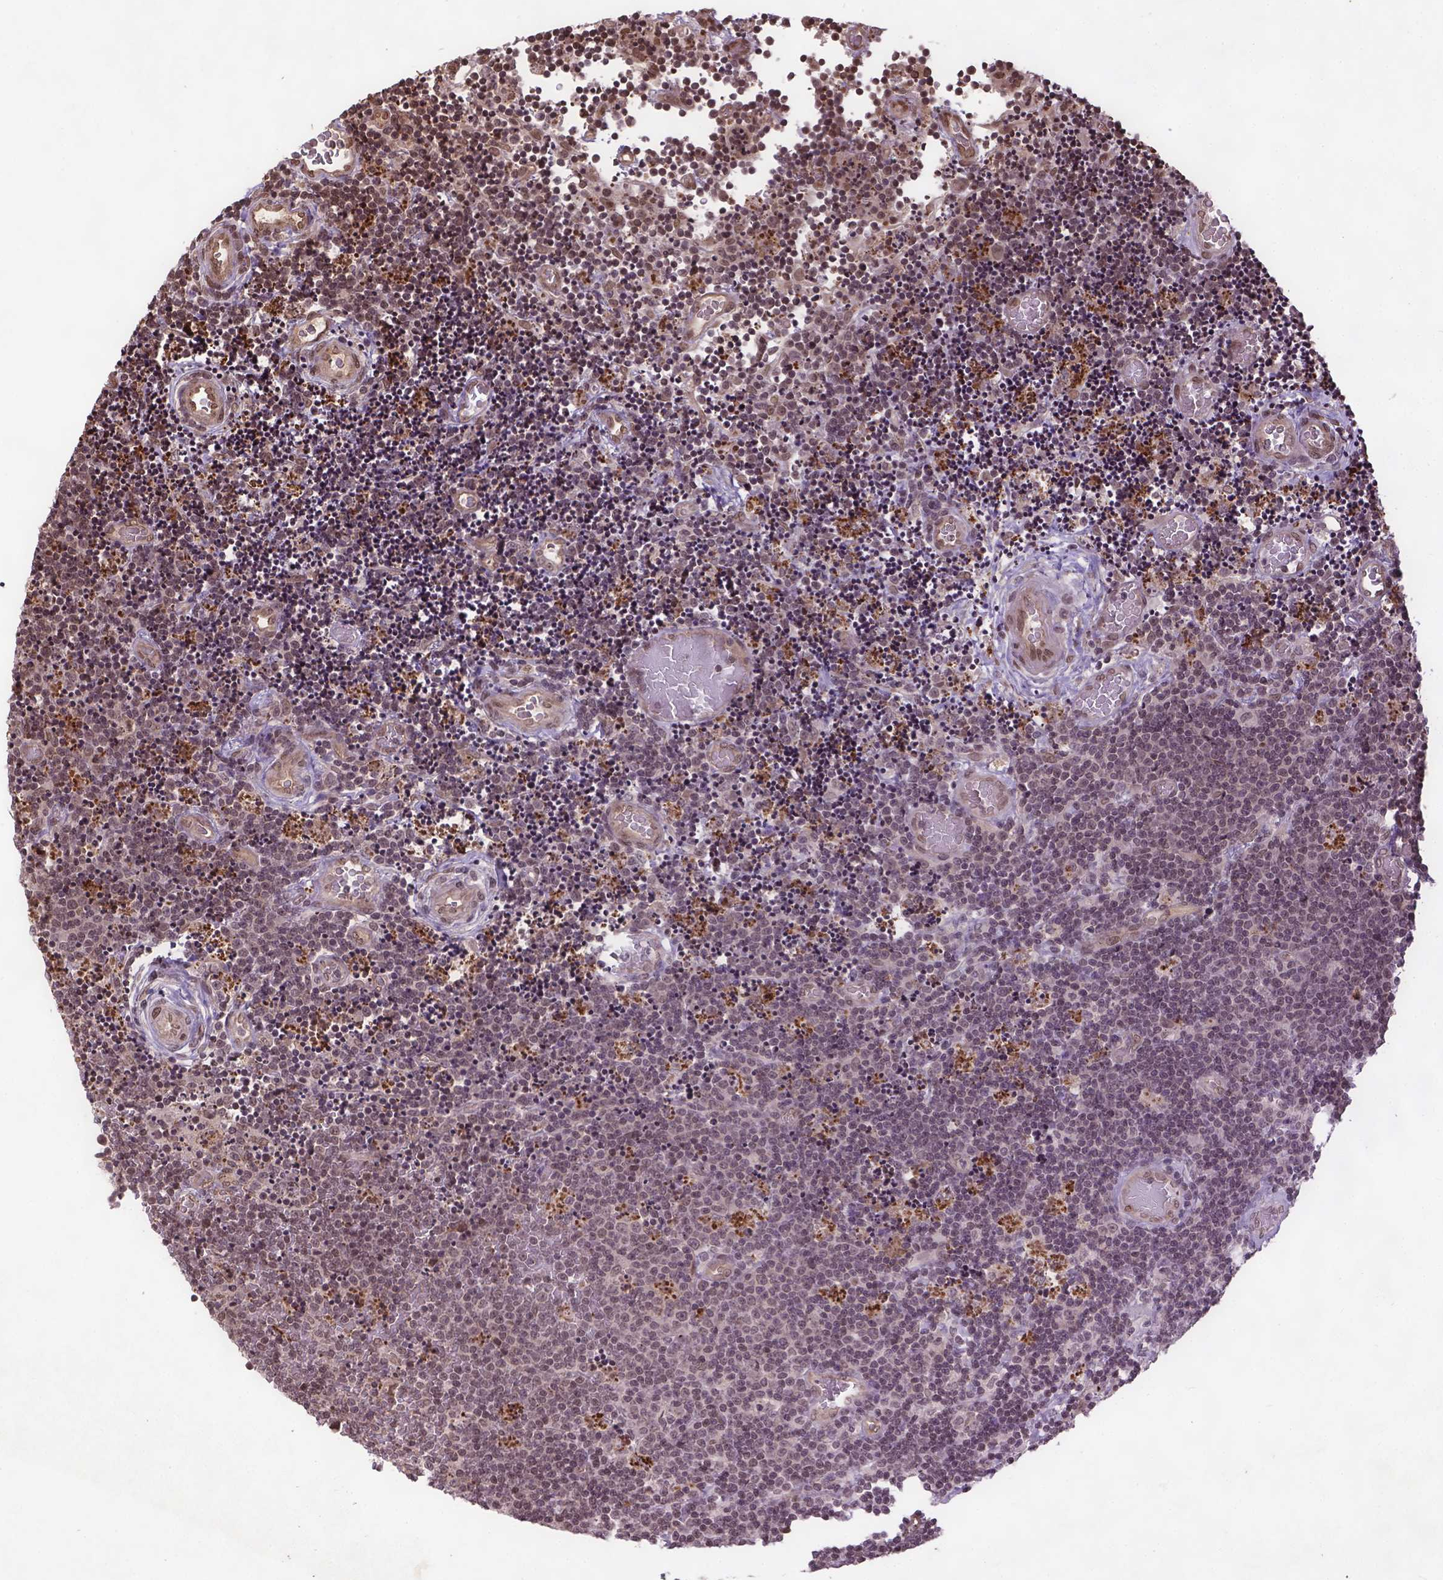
{"staining": {"intensity": "weak", "quantity": ">75%", "location": "nuclear"}, "tissue": "lymphoma", "cell_type": "Tumor cells", "image_type": "cancer", "snomed": [{"axis": "morphology", "description": "Malignant lymphoma, non-Hodgkin's type, Low grade"}, {"axis": "topography", "description": "Brain"}], "caption": "Lymphoma stained with DAB immunohistochemistry (IHC) exhibits low levels of weak nuclear staining in approximately >75% of tumor cells.", "gene": "BANF1", "patient": {"sex": "female", "age": 66}}